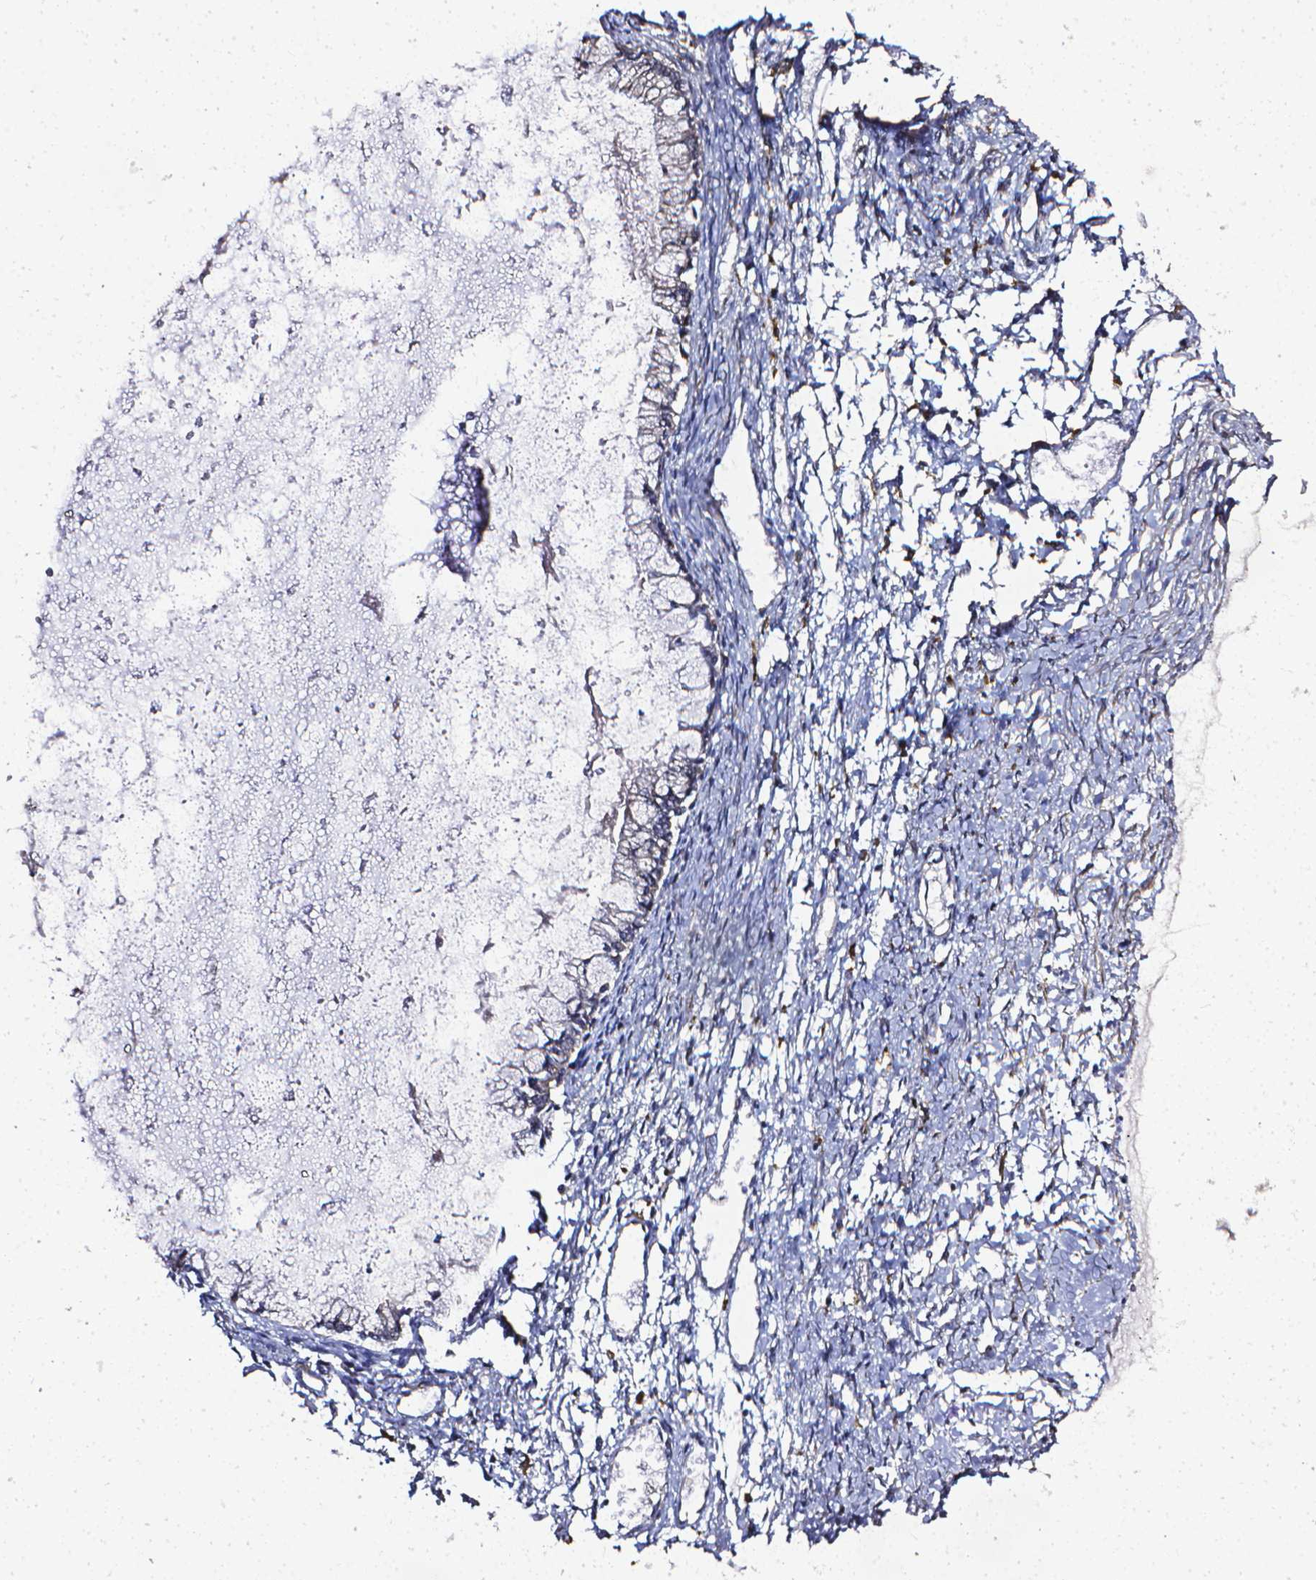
{"staining": {"intensity": "weak", "quantity": ">75%", "location": "cytoplasmic/membranous"}, "tissue": "ovarian cancer", "cell_type": "Tumor cells", "image_type": "cancer", "snomed": [{"axis": "morphology", "description": "Cystadenocarcinoma, mucinous, NOS"}, {"axis": "topography", "description": "Ovary"}], "caption": "Tumor cells exhibit weak cytoplasmic/membranous expression in about >75% of cells in ovarian cancer.", "gene": "PRAG1", "patient": {"sex": "female", "age": 67}}